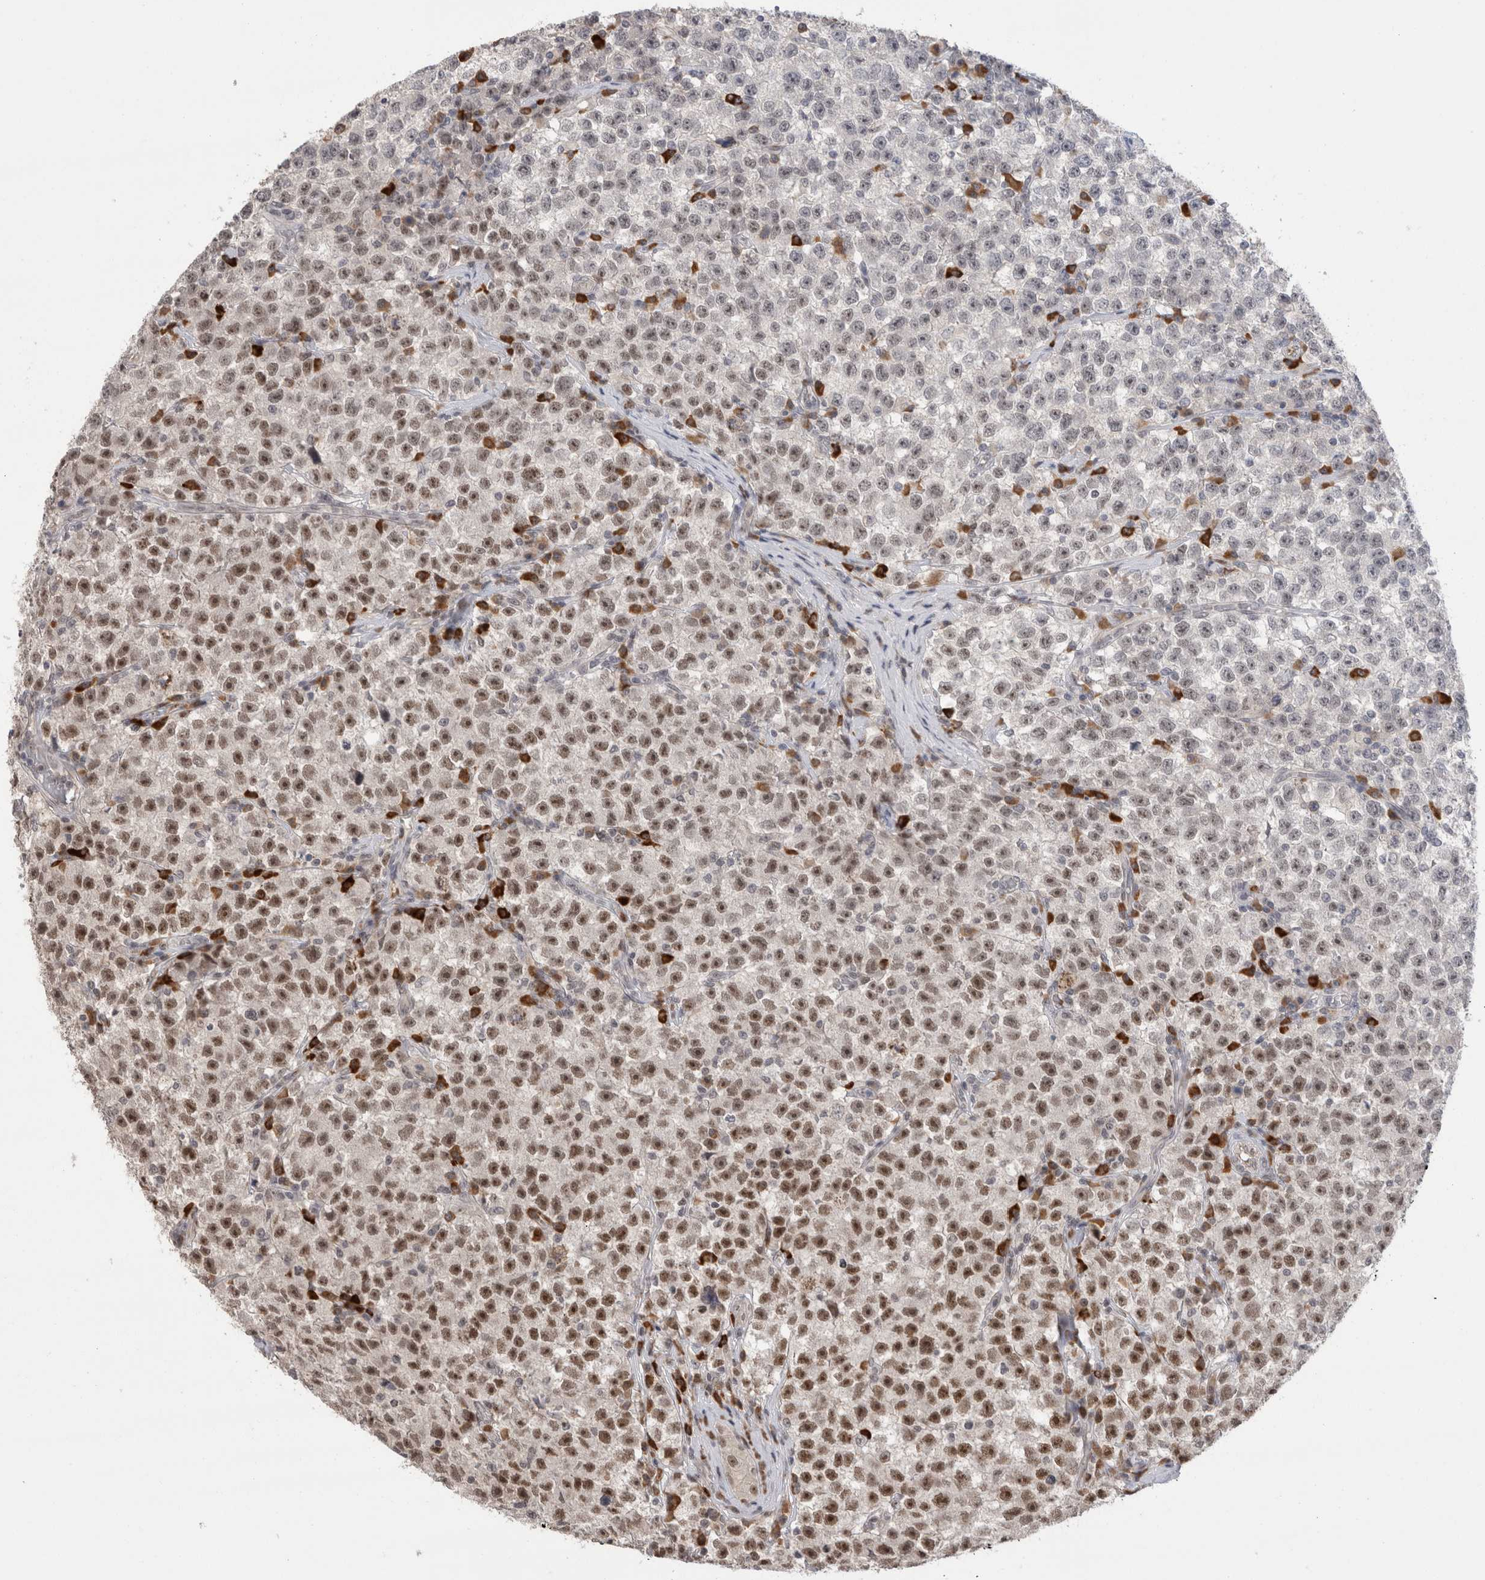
{"staining": {"intensity": "strong", "quantity": "25%-75%", "location": "nuclear"}, "tissue": "testis cancer", "cell_type": "Tumor cells", "image_type": "cancer", "snomed": [{"axis": "morphology", "description": "Seminoma, NOS"}, {"axis": "topography", "description": "Testis"}], "caption": "A high amount of strong nuclear expression is appreciated in about 25%-75% of tumor cells in testis cancer tissue.", "gene": "ZNF24", "patient": {"sex": "male", "age": 22}}